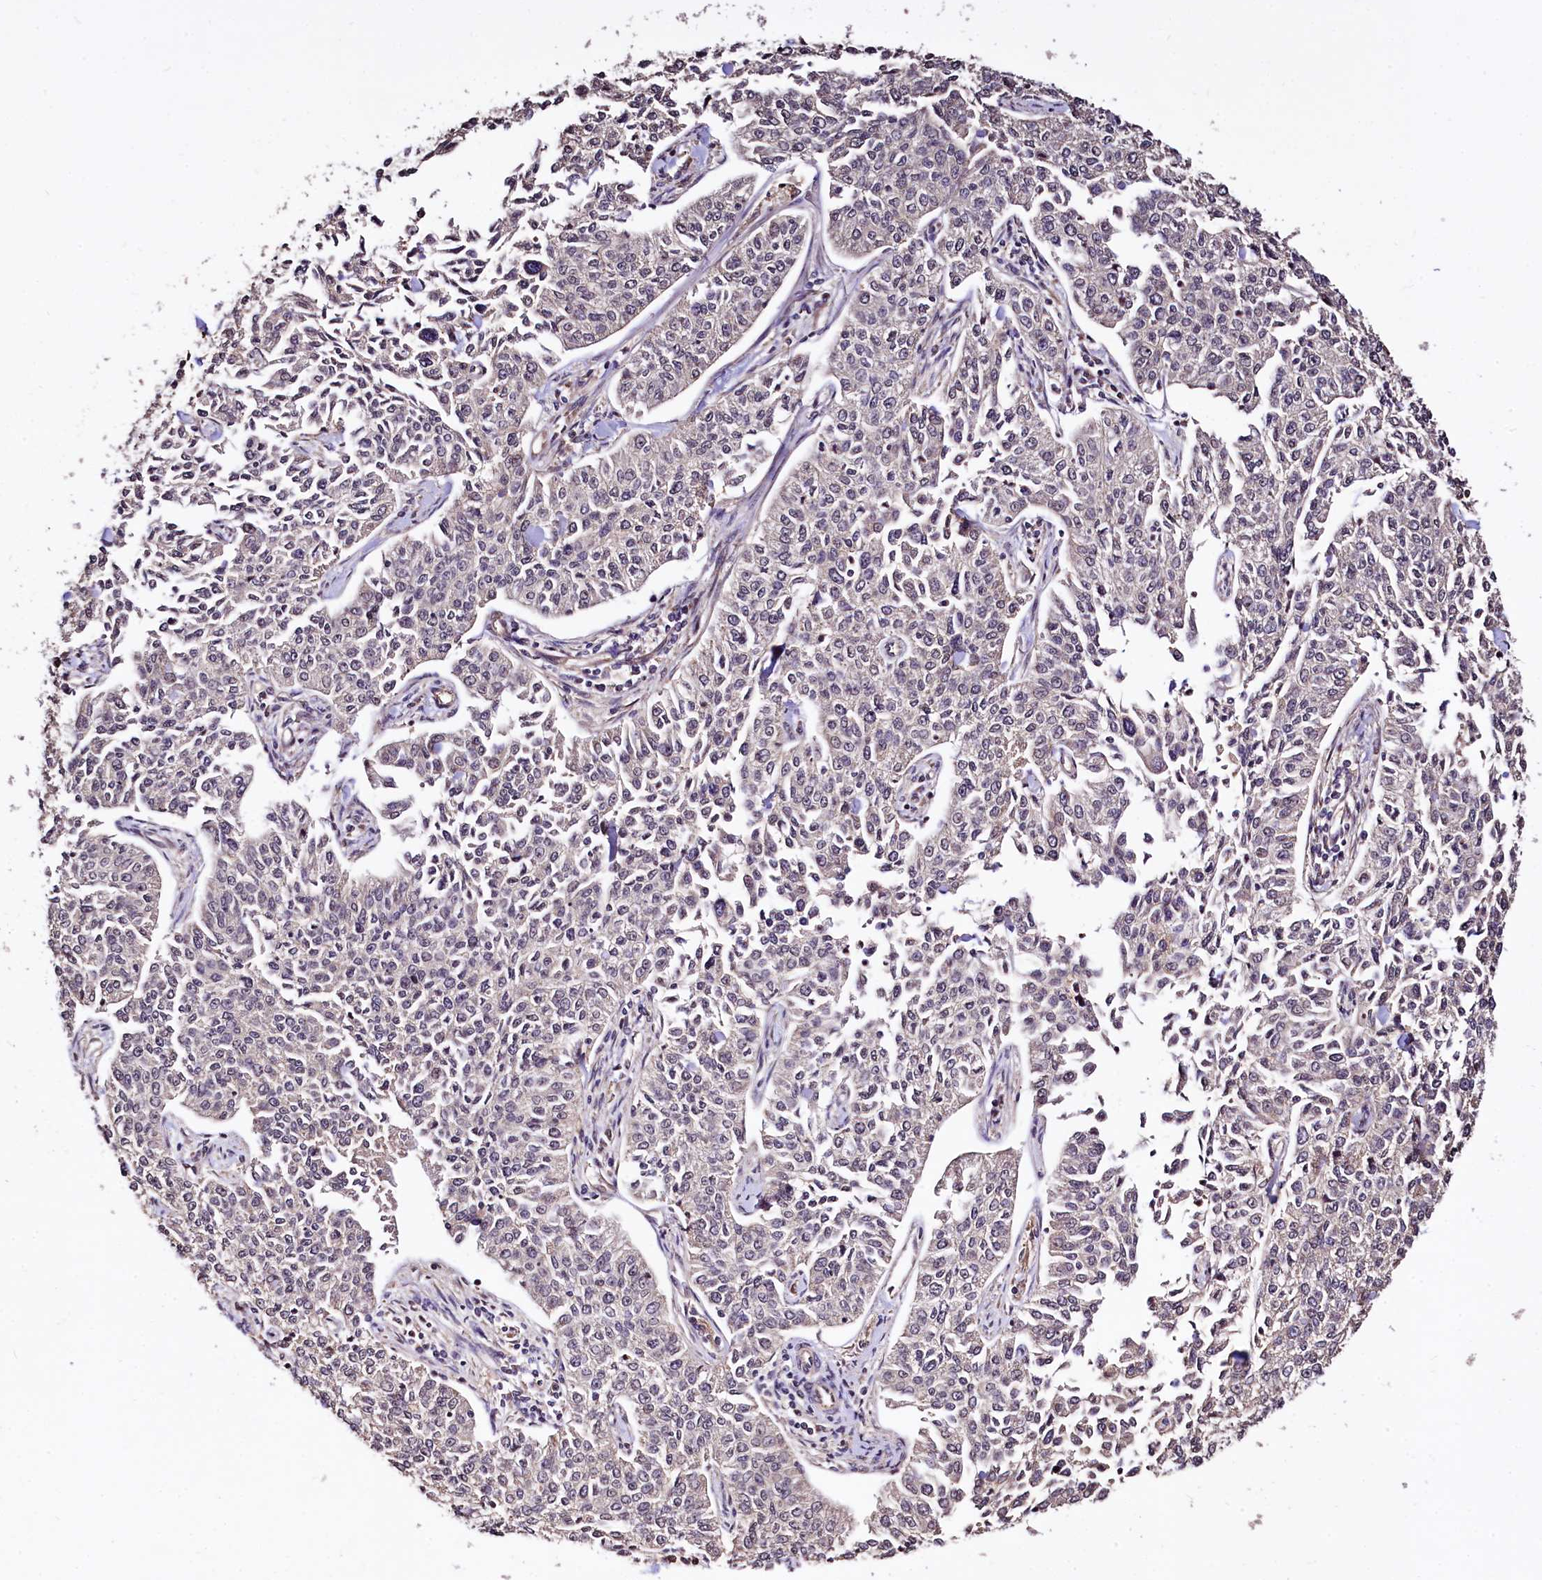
{"staining": {"intensity": "negative", "quantity": "none", "location": "none"}, "tissue": "cervical cancer", "cell_type": "Tumor cells", "image_type": "cancer", "snomed": [{"axis": "morphology", "description": "Squamous cell carcinoma, NOS"}, {"axis": "topography", "description": "Cervix"}], "caption": "Tumor cells show no significant protein expression in cervical cancer. (Brightfield microscopy of DAB (3,3'-diaminobenzidine) IHC at high magnification).", "gene": "TBCEL", "patient": {"sex": "female", "age": 35}}